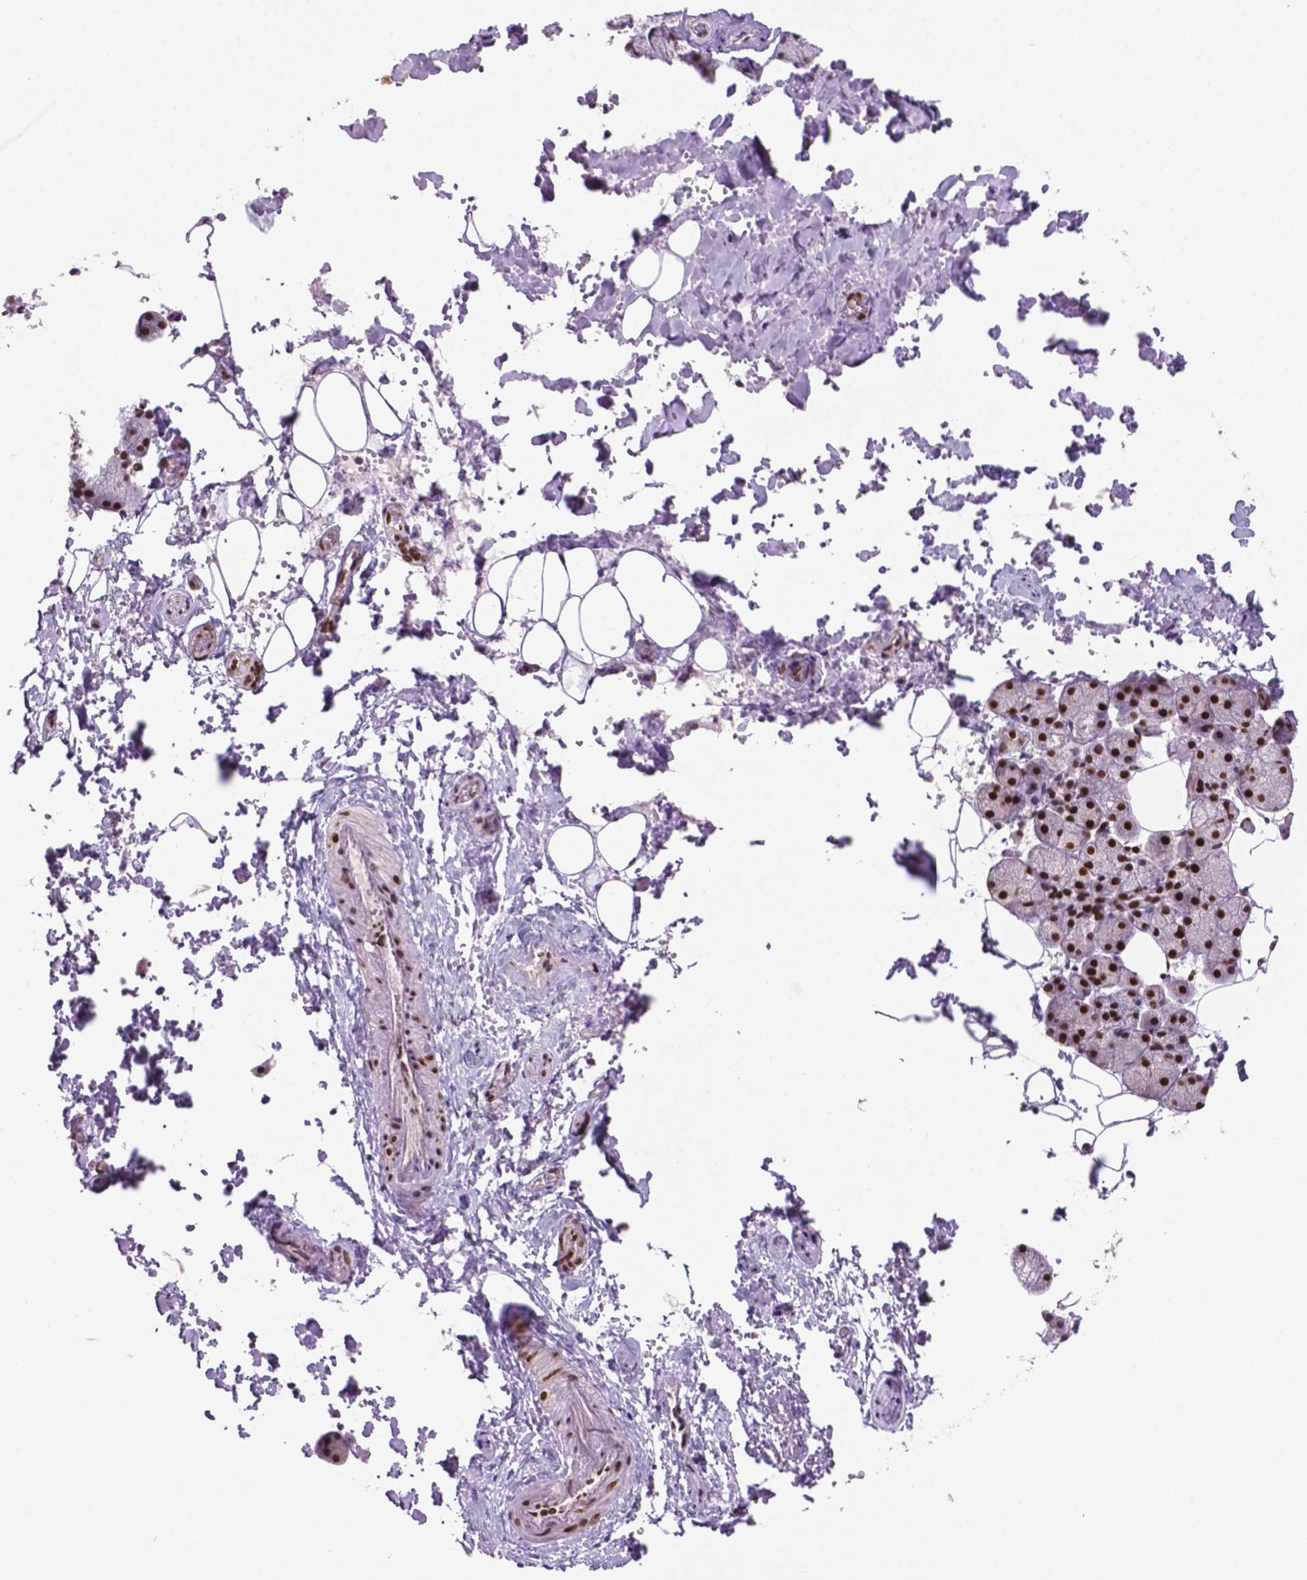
{"staining": {"intensity": "strong", "quantity": "25%-75%", "location": "nuclear"}, "tissue": "salivary gland", "cell_type": "Glandular cells", "image_type": "normal", "snomed": [{"axis": "morphology", "description": "Normal tissue, NOS"}, {"axis": "topography", "description": "Salivary gland"}], "caption": "The immunohistochemical stain shows strong nuclear positivity in glandular cells of unremarkable salivary gland.", "gene": "MLH1", "patient": {"sex": "male", "age": 38}}